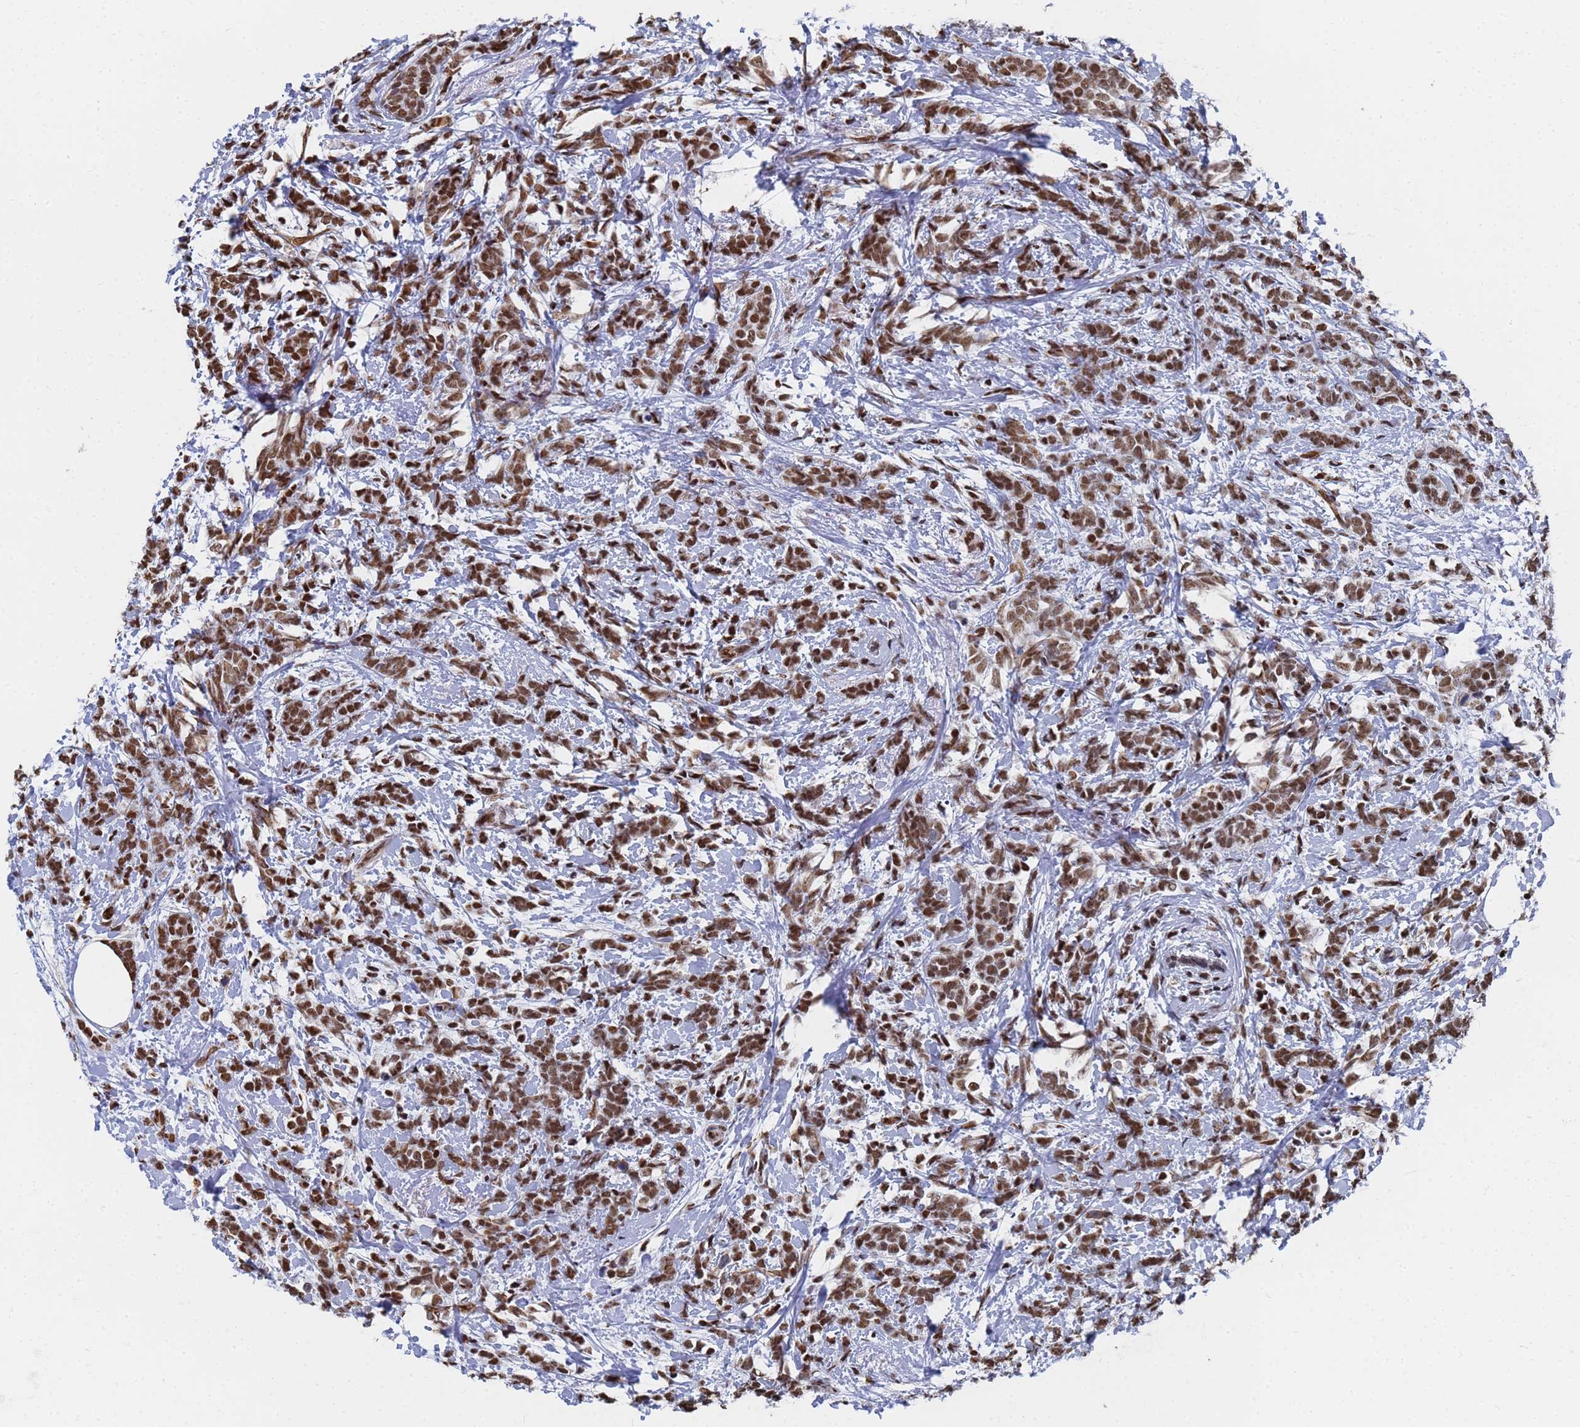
{"staining": {"intensity": "strong", "quantity": ">75%", "location": "nuclear"}, "tissue": "breast cancer", "cell_type": "Tumor cells", "image_type": "cancer", "snomed": [{"axis": "morphology", "description": "Lobular carcinoma"}, {"axis": "topography", "description": "Breast"}], "caption": "Tumor cells reveal strong nuclear staining in approximately >75% of cells in breast cancer. The staining was performed using DAB, with brown indicating positive protein expression. Nuclei are stained blue with hematoxylin.", "gene": "RAVER2", "patient": {"sex": "female", "age": 58}}